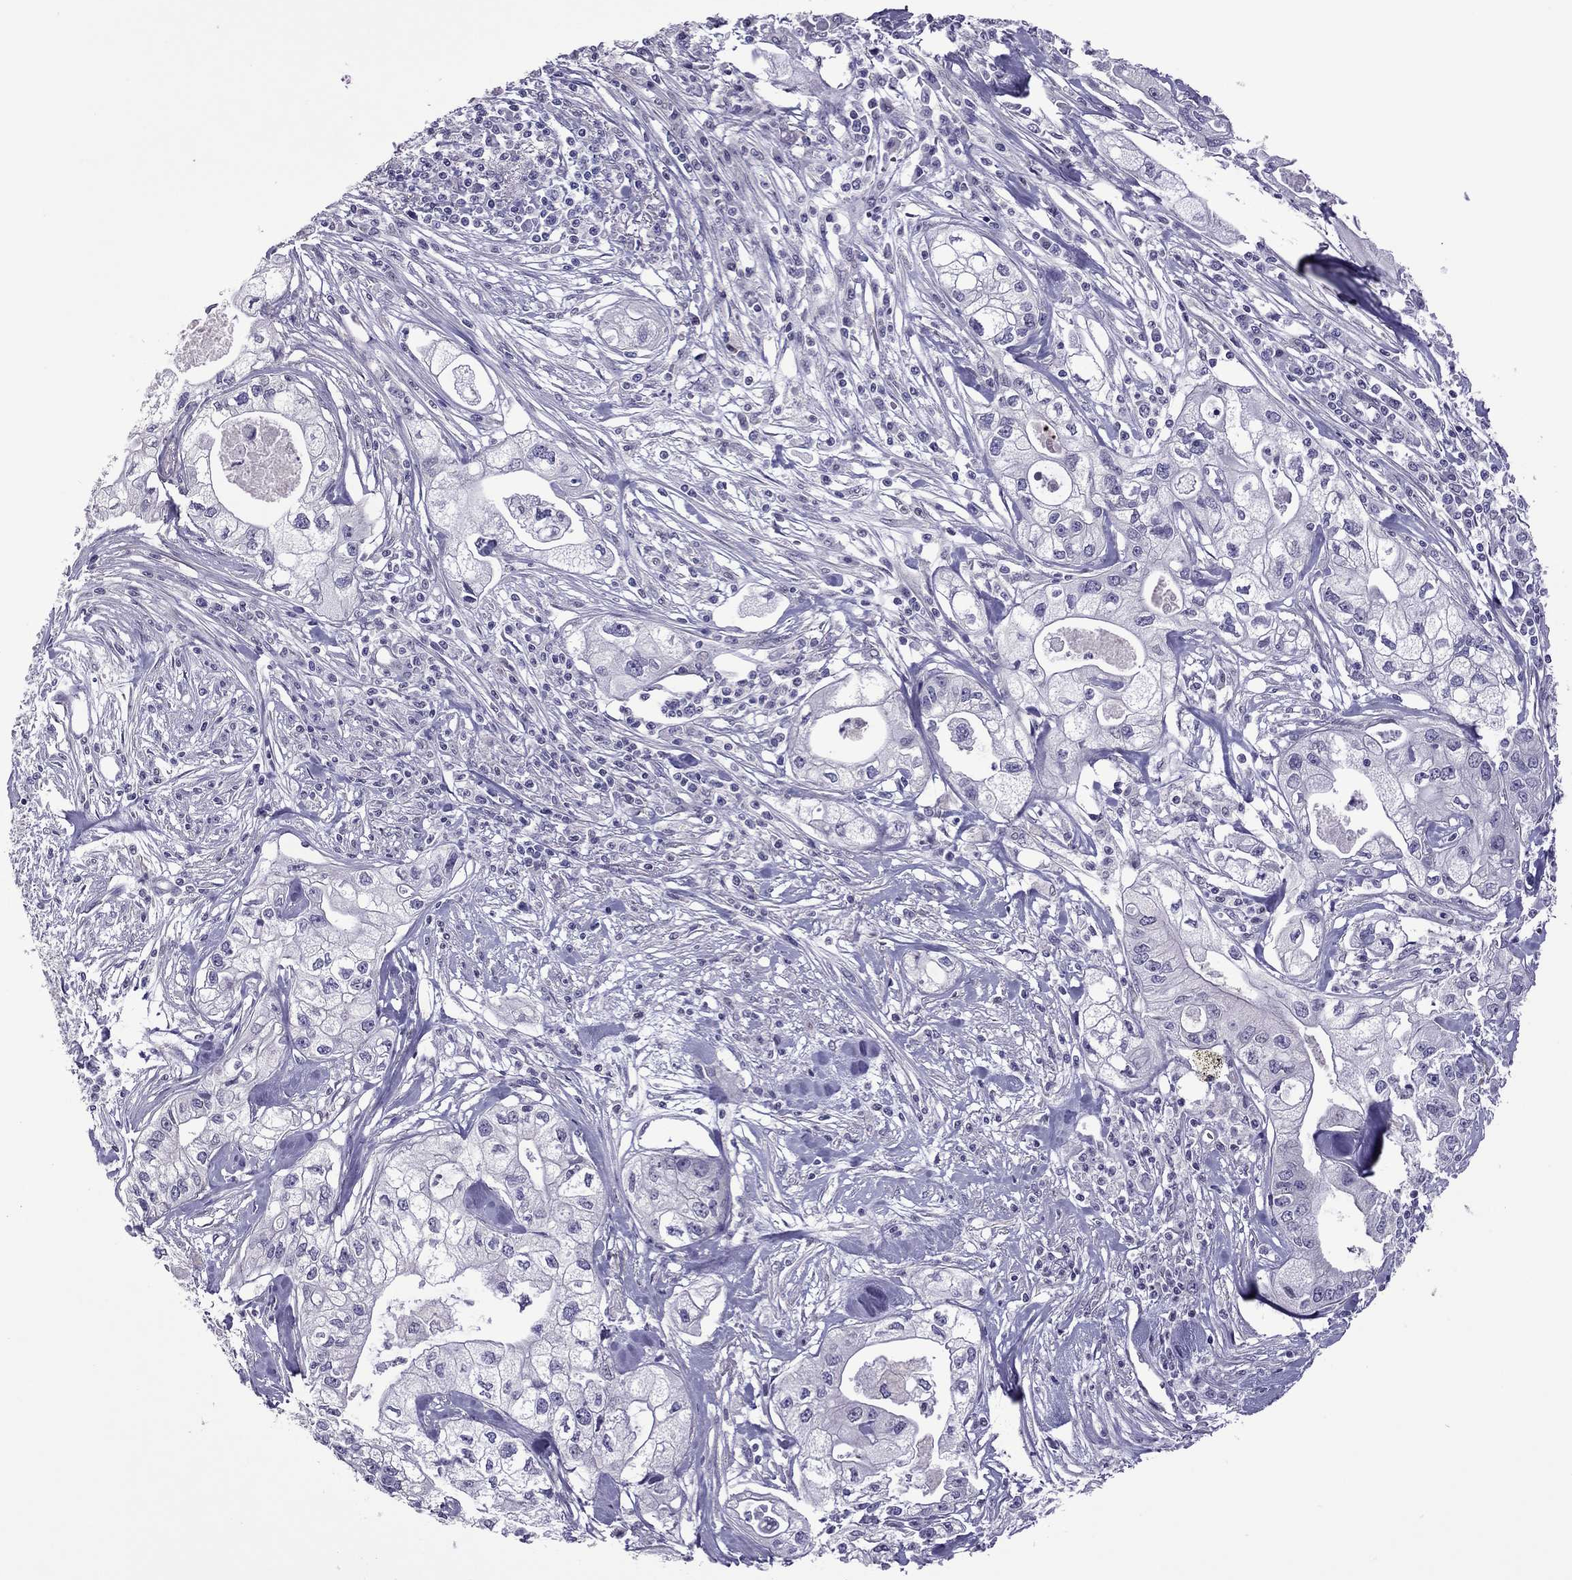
{"staining": {"intensity": "negative", "quantity": "none", "location": "none"}, "tissue": "pancreatic cancer", "cell_type": "Tumor cells", "image_type": "cancer", "snomed": [{"axis": "morphology", "description": "Adenocarcinoma, NOS"}, {"axis": "topography", "description": "Pancreas"}], "caption": "Immunohistochemical staining of human pancreatic adenocarcinoma demonstrates no significant positivity in tumor cells.", "gene": "SLC16A8", "patient": {"sex": "male", "age": 70}}